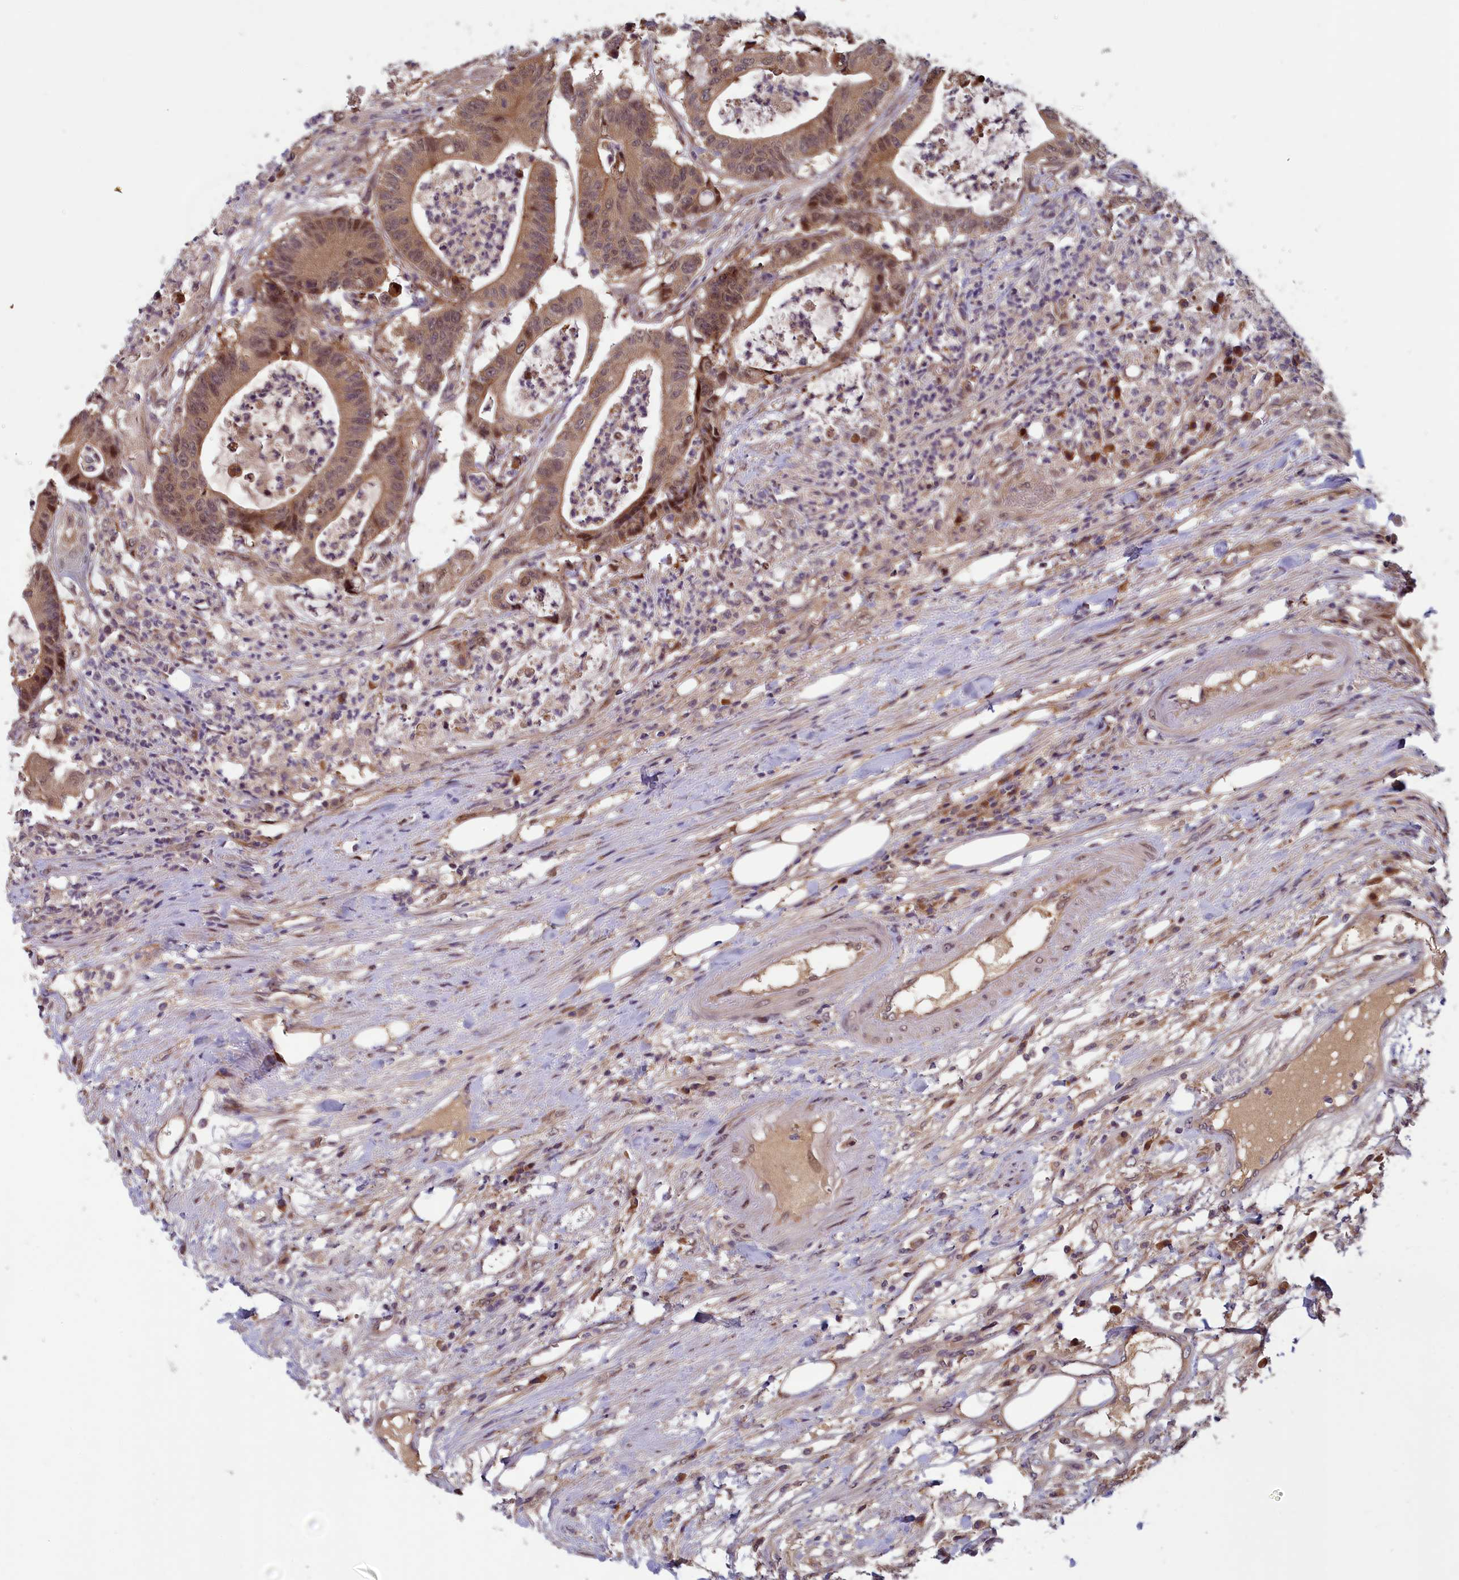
{"staining": {"intensity": "moderate", "quantity": ">75%", "location": "cytoplasmic/membranous,nuclear"}, "tissue": "colorectal cancer", "cell_type": "Tumor cells", "image_type": "cancer", "snomed": [{"axis": "morphology", "description": "Adenocarcinoma, NOS"}, {"axis": "topography", "description": "Colon"}], "caption": "Immunohistochemistry image of neoplastic tissue: human colorectal adenocarcinoma stained using IHC shows medium levels of moderate protein expression localized specifically in the cytoplasmic/membranous and nuclear of tumor cells, appearing as a cytoplasmic/membranous and nuclear brown color.", "gene": "CCDC15", "patient": {"sex": "female", "age": 84}}